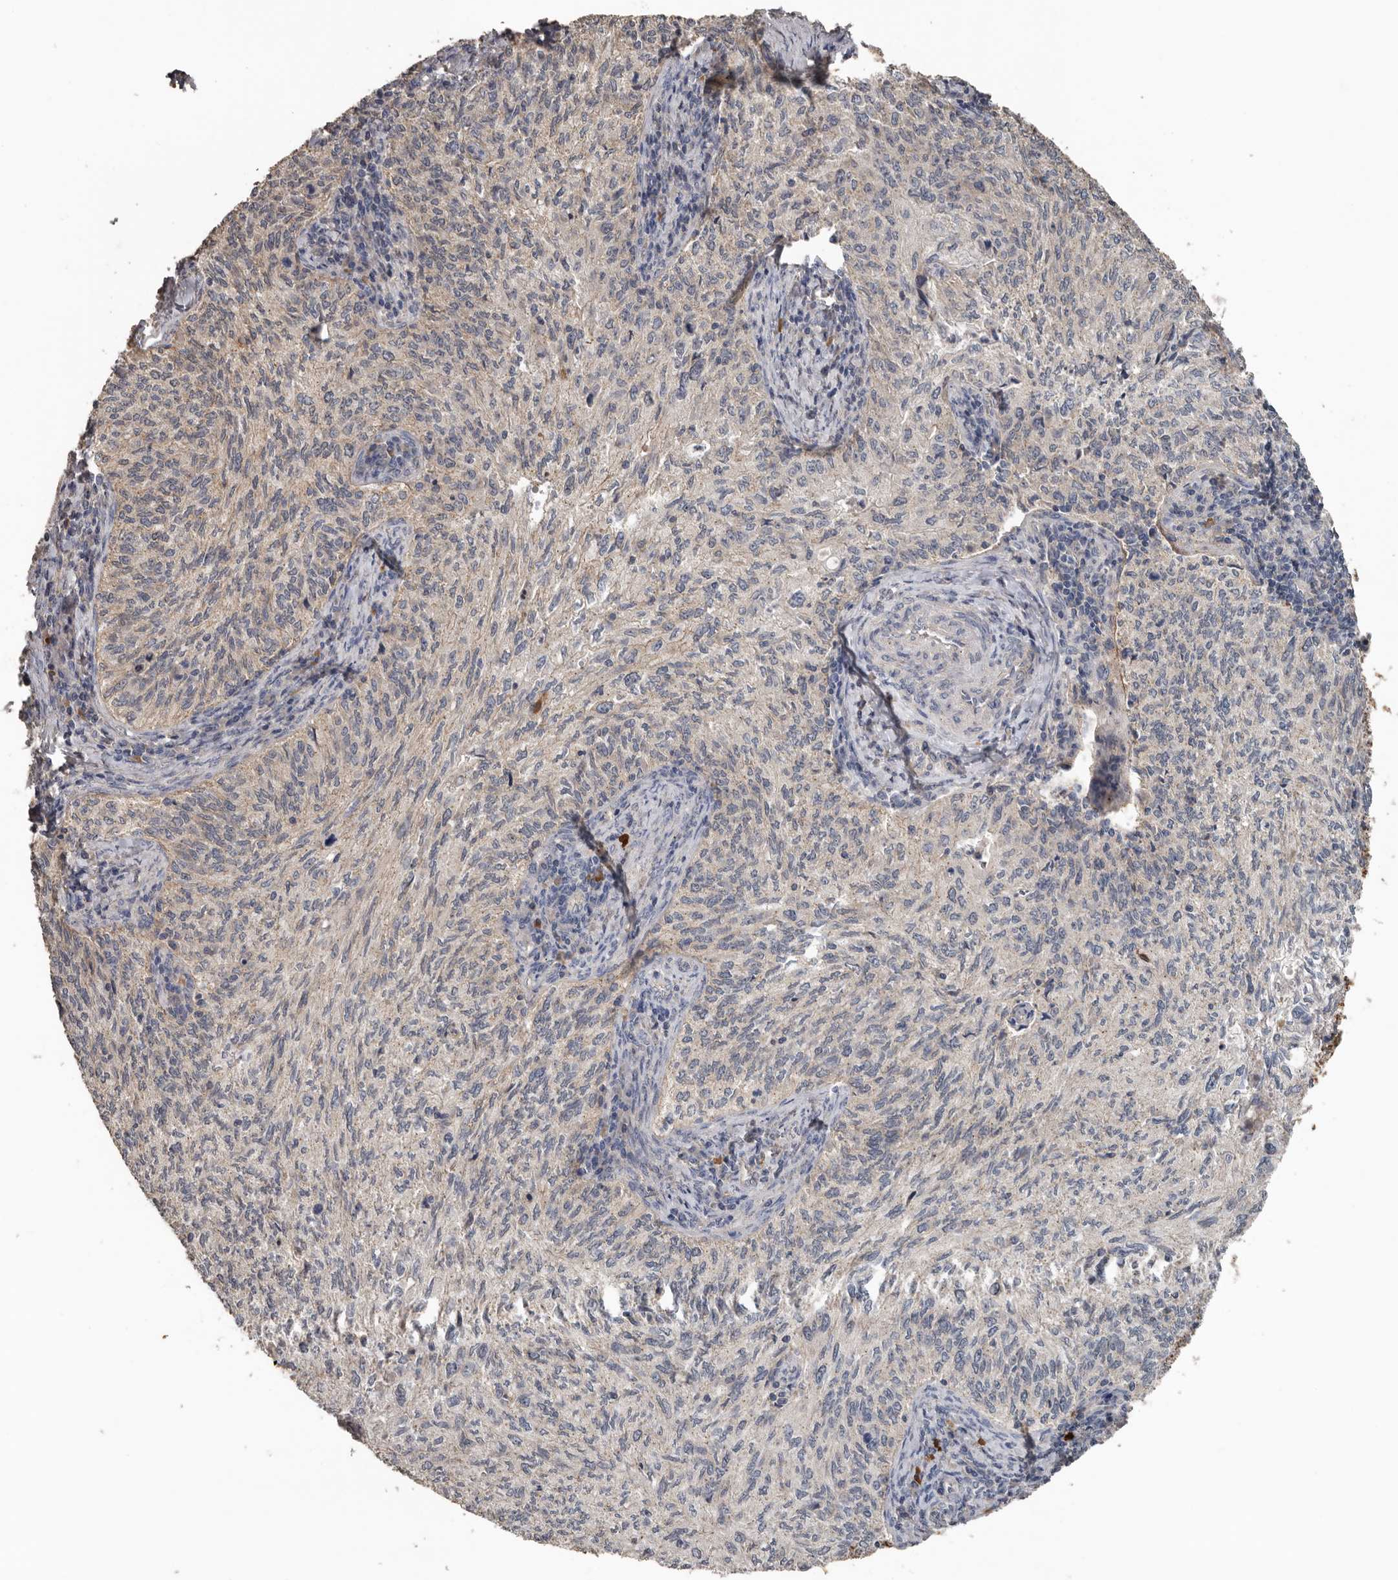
{"staining": {"intensity": "weak", "quantity": "25%-75%", "location": "cytoplasmic/membranous"}, "tissue": "cervical cancer", "cell_type": "Tumor cells", "image_type": "cancer", "snomed": [{"axis": "morphology", "description": "Squamous cell carcinoma, NOS"}, {"axis": "topography", "description": "Cervix"}], "caption": "Immunohistochemical staining of cervical squamous cell carcinoma exhibits low levels of weak cytoplasmic/membranous expression in approximately 25%-75% of tumor cells.", "gene": "HYAL4", "patient": {"sex": "female", "age": 30}}